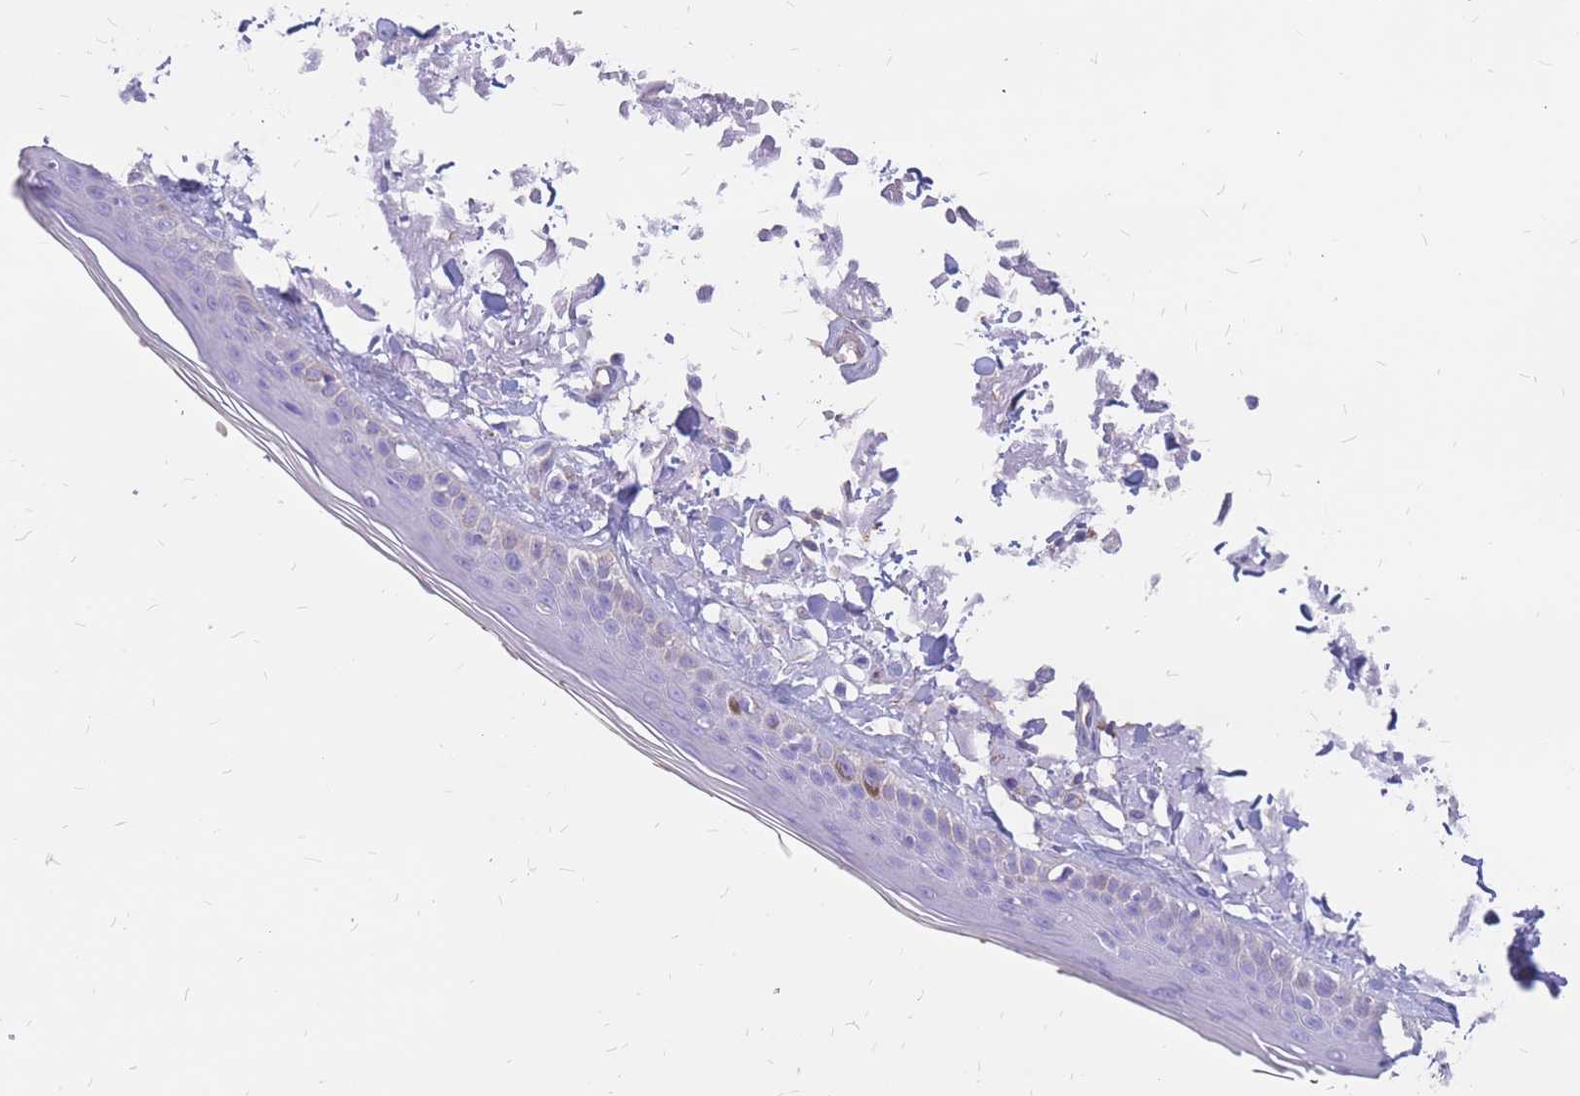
{"staining": {"intensity": "negative", "quantity": "none", "location": "none"}, "tissue": "skin", "cell_type": "Fibroblasts", "image_type": "normal", "snomed": [{"axis": "morphology", "description": "Normal tissue, NOS"}, {"axis": "topography", "description": "Skin"}, {"axis": "topography", "description": "Skeletal muscle"}], "caption": "Photomicrograph shows no significant protein staining in fibroblasts of benign skin.", "gene": "ADD2", "patient": {"sex": "male", "age": 83}}